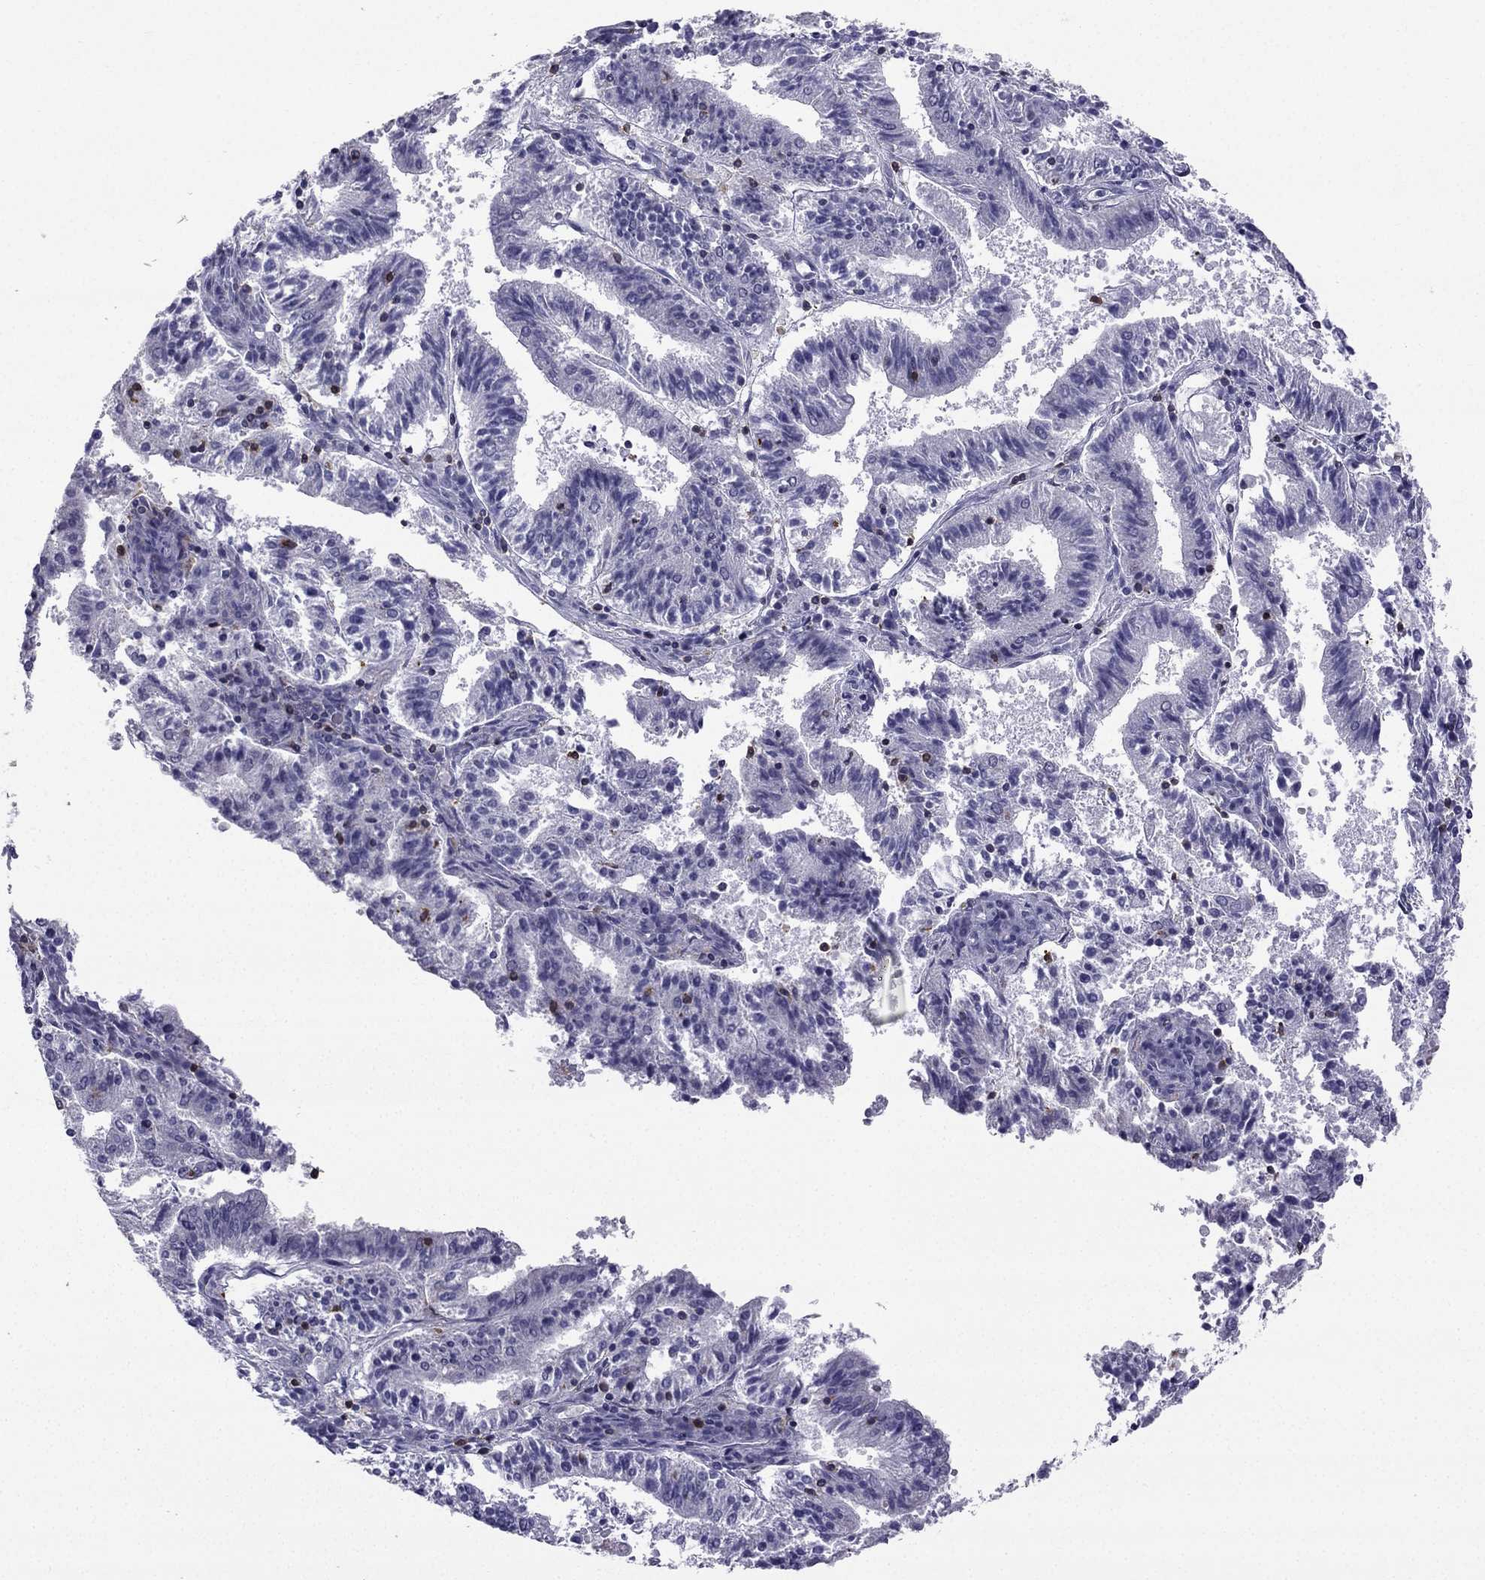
{"staining": {"intensity": "negative", "quantity": "none", "location": "none"}, "tissue": "endometrial cancer", "cell_type": "Tumor cells", "image_type": "cancer", "snomed": [{"axis": "morphology", "description": "Adenocarcinoma, NOS"}, {"axis": "topography", "description": "Endometrium"}], "caption": "This is a photomicrograph of immunohistochemistry staining of endometrial adenocarcinoma, which shows no positivity in tumor cells.", "gene": "CCK", "patient": {"sex": "female", "age": 82}}